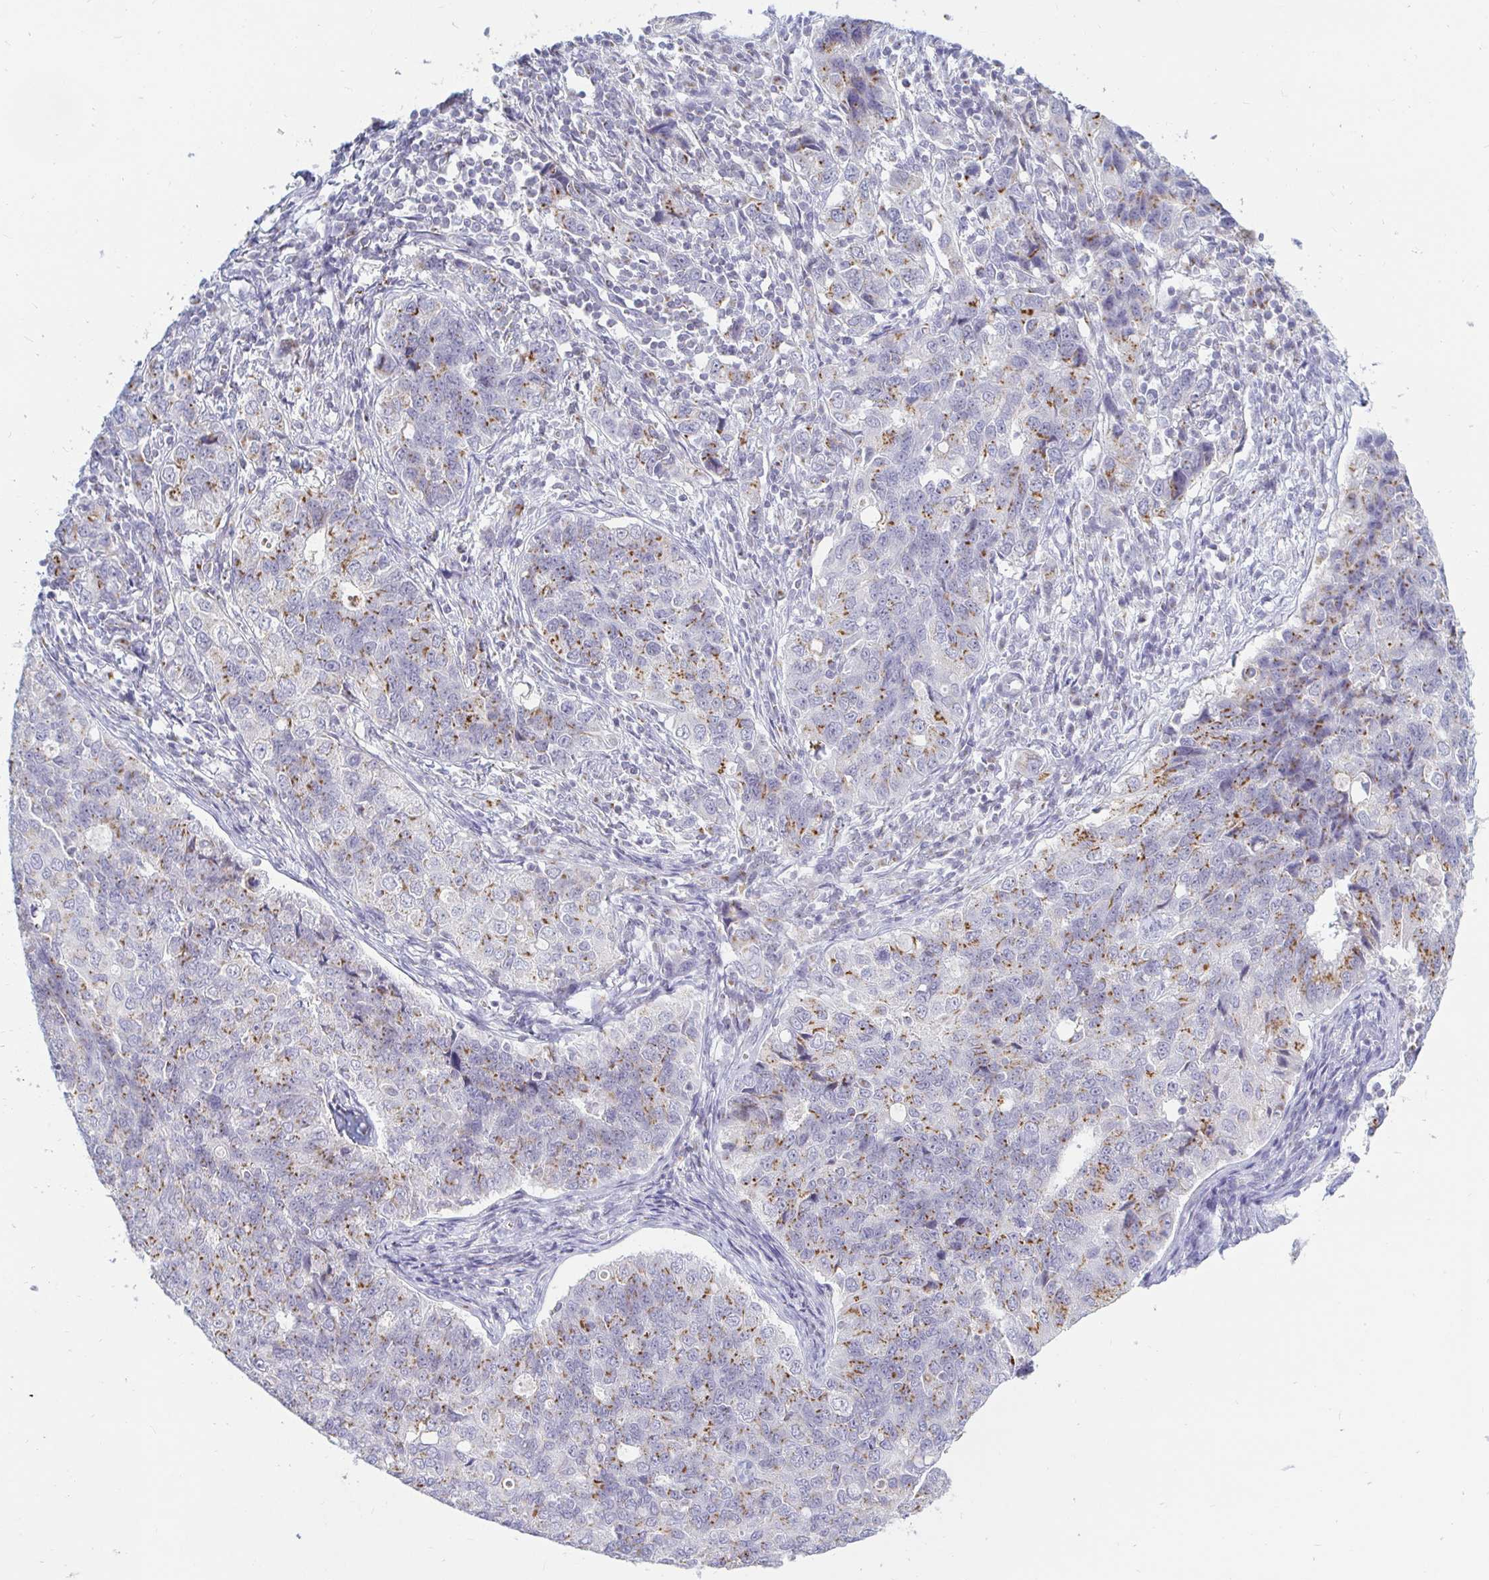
{"staining": {"intensity": "moderate", "quantity": "25%-75%", "location": "cytoplasmic/membranous"}, "tissue": "endometrial cancer", "cell_type": "Tumor cells", "image_type": "cancer", "snomed": [{"axis": "morphology", "description": "Adenocarcinoma, NOS"}, {"axis": "topography", "description": "Endometrium"}], "caption": "Tumor cells display medium levels of moderate cytoplasmic/membranous staining in about 25%-75% of cells in human adenocarcinoma (endometrial).", "gene": "OR51D1", "patient": {"sex": "female", "age": 43}}